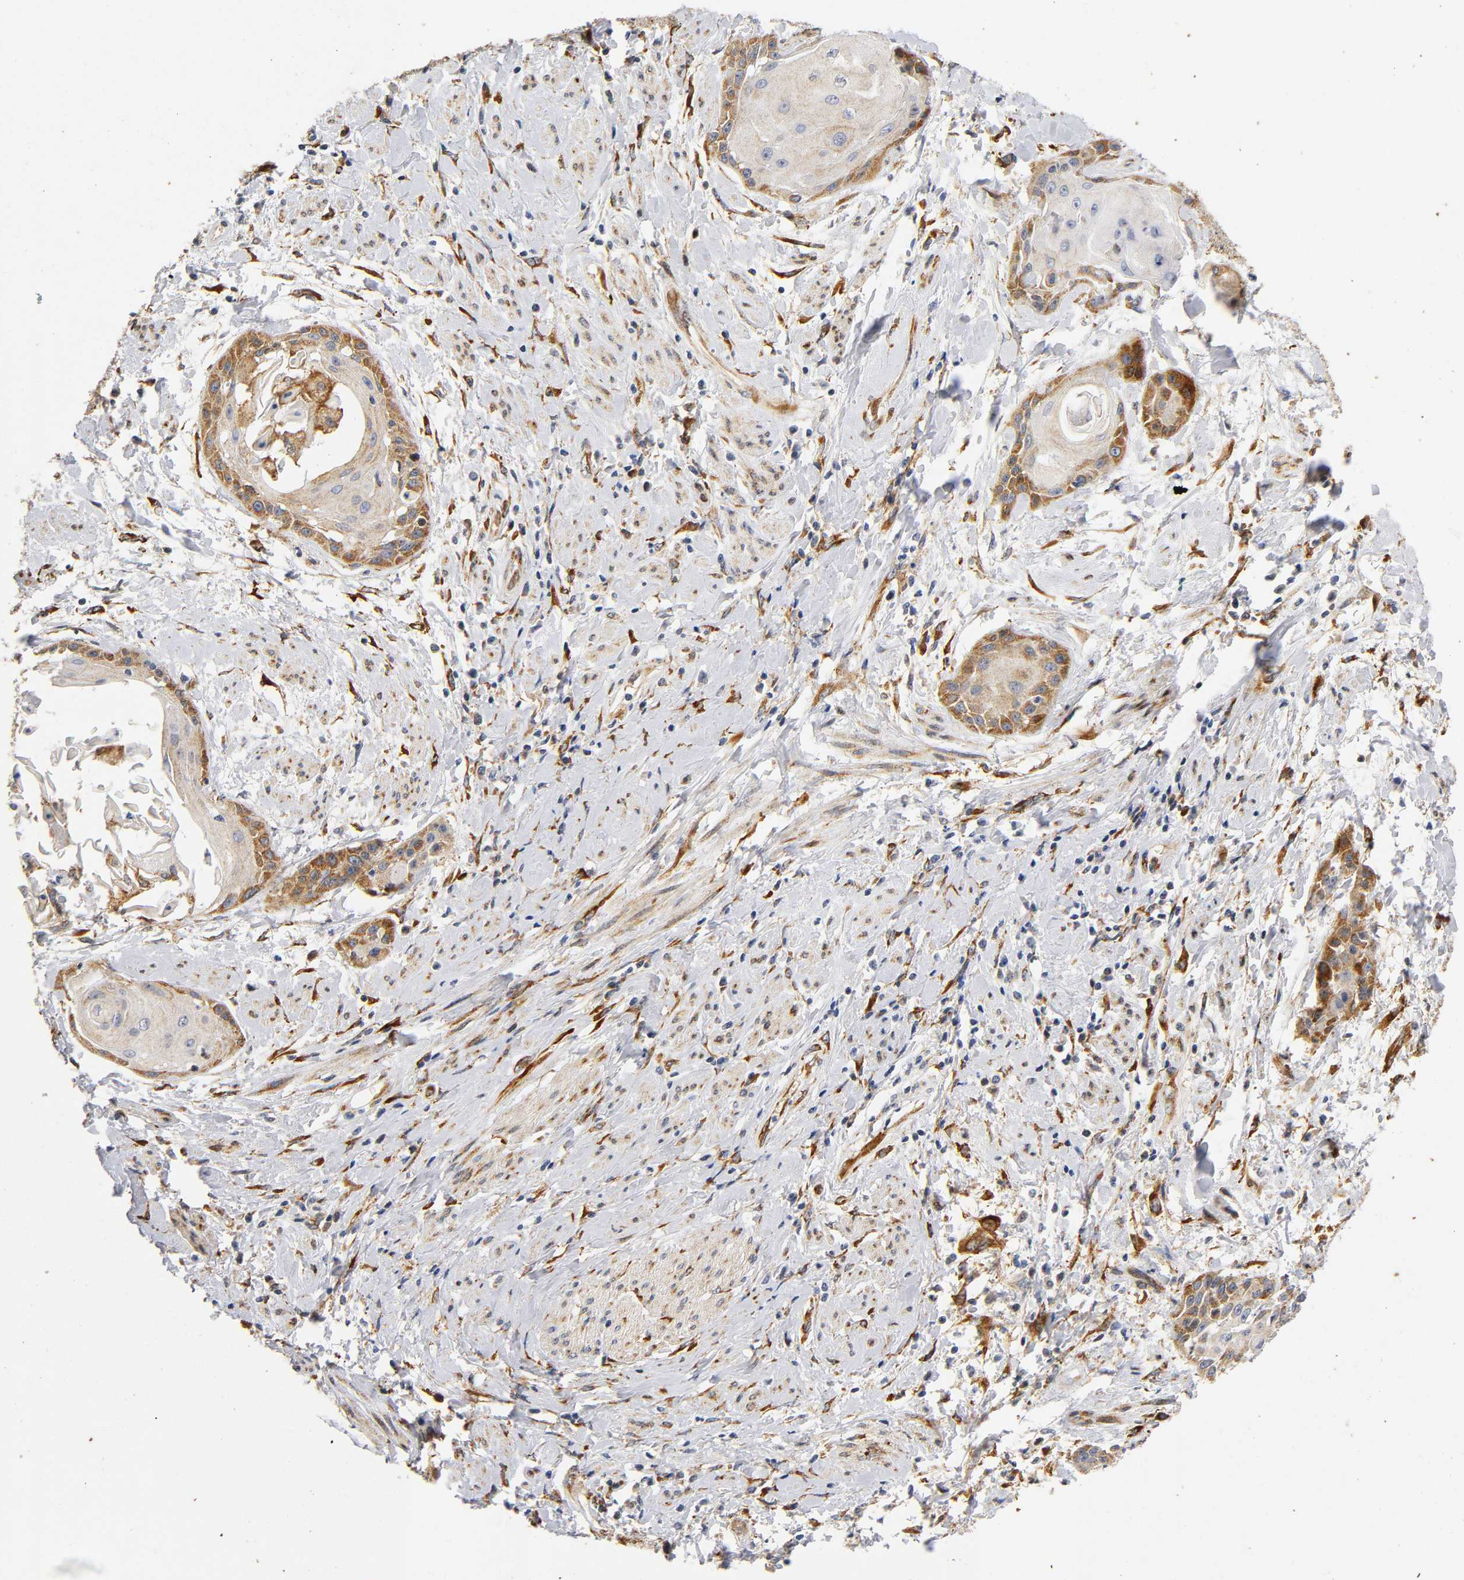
{"staining": {"intensity": "moderate", "quantity": ">75%", "location": "cytoplasmic/membranous"}, "tissue": "cervical cancer", "cell_type": "Tumor cells", "image_type": "cancer", "snomed": [{"axis": "morphology", "description": "Squamous cell carcinoma, NOS"}, {"axis": "topography", "description": "Cervix"}], "caption": "Protein expression analysis of human cervical cancer reveals moderate cytoplasmic/membranous staining in about >75% of tumor cells.", "gene": "SOS2", "patient": {"sex": "female", "age": 57}}